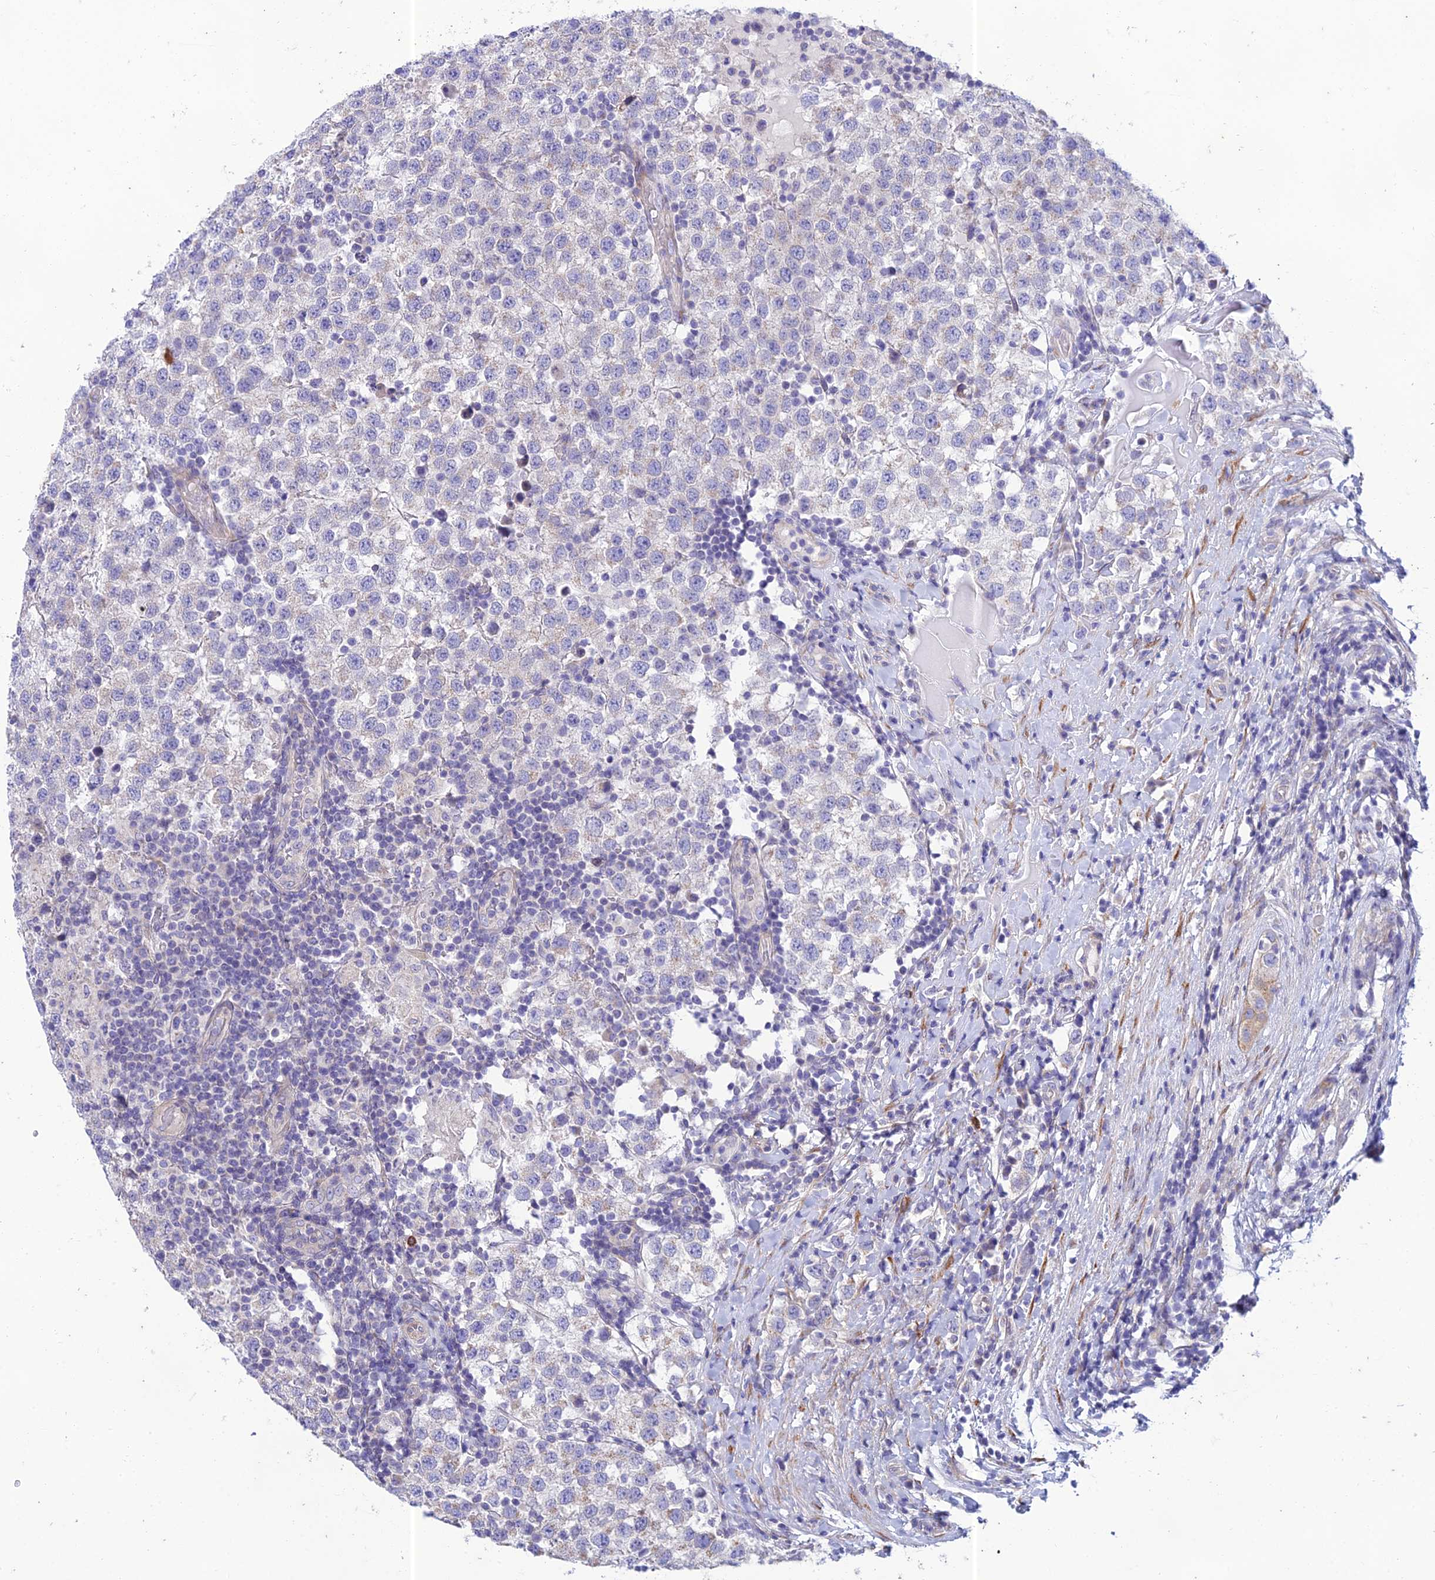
{"staining": {"intensity": "negative", "quantity": "none", "location": "none"}, "tissue": "testis cancer", "cell_type": "Tumor cells", "image_type": "cancer", "snomed": [{"axis": "morphology", "description": "Seminoma, NOS"}, {"axis": "topography", "description": "Testis"}], "caption": "IHC of human seminoma (testis) displays no positivity in tumor cells.", "gene": "PTCD2", "patient": {"sex": "male", "age": 34}}